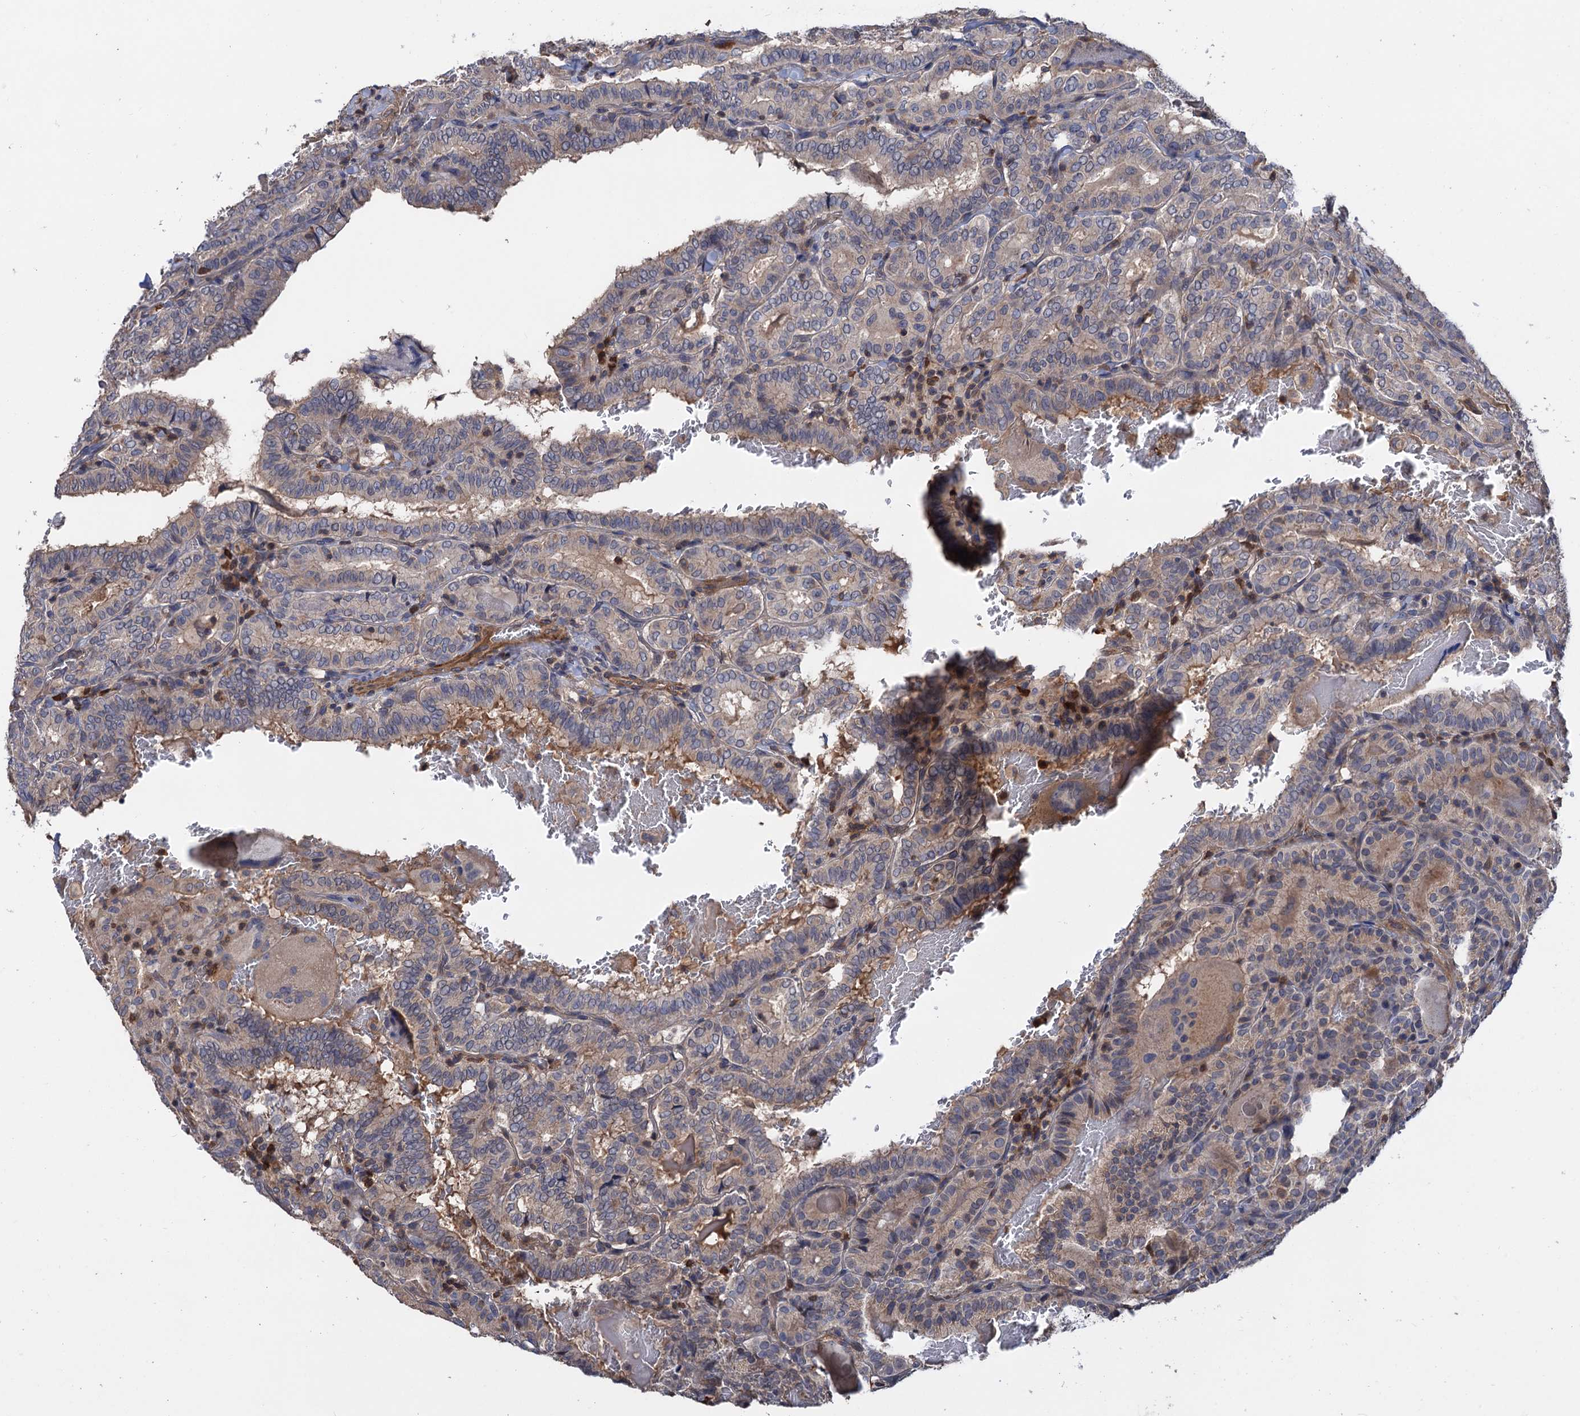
{"staining": {"intensity": "negative", "quantity": "none", "location": "none"}, "tissue": "thyroid cancer", "cell_type": "Tumor cells", "image_type": "cancer", "snomed": [{"axis": "morphology", "description": "Papillary adenocarcinoma, NOS"}, {"axis": "topography", "description": "Thyroid gland"}], "caption": "DAB immunohistochemical staining of papillary adenocarcinoma (thyroid) shows no significant positivity in tumor cells. The staining was performed using DAB (3,3'-diaminobenzidine) to visualize the protein expression in brown, while the nuclei were stained in blue with hematoxylin (Magnification: 20x).", "gene": "DGKA", "patient": {"sex": "female", "age": 72}}